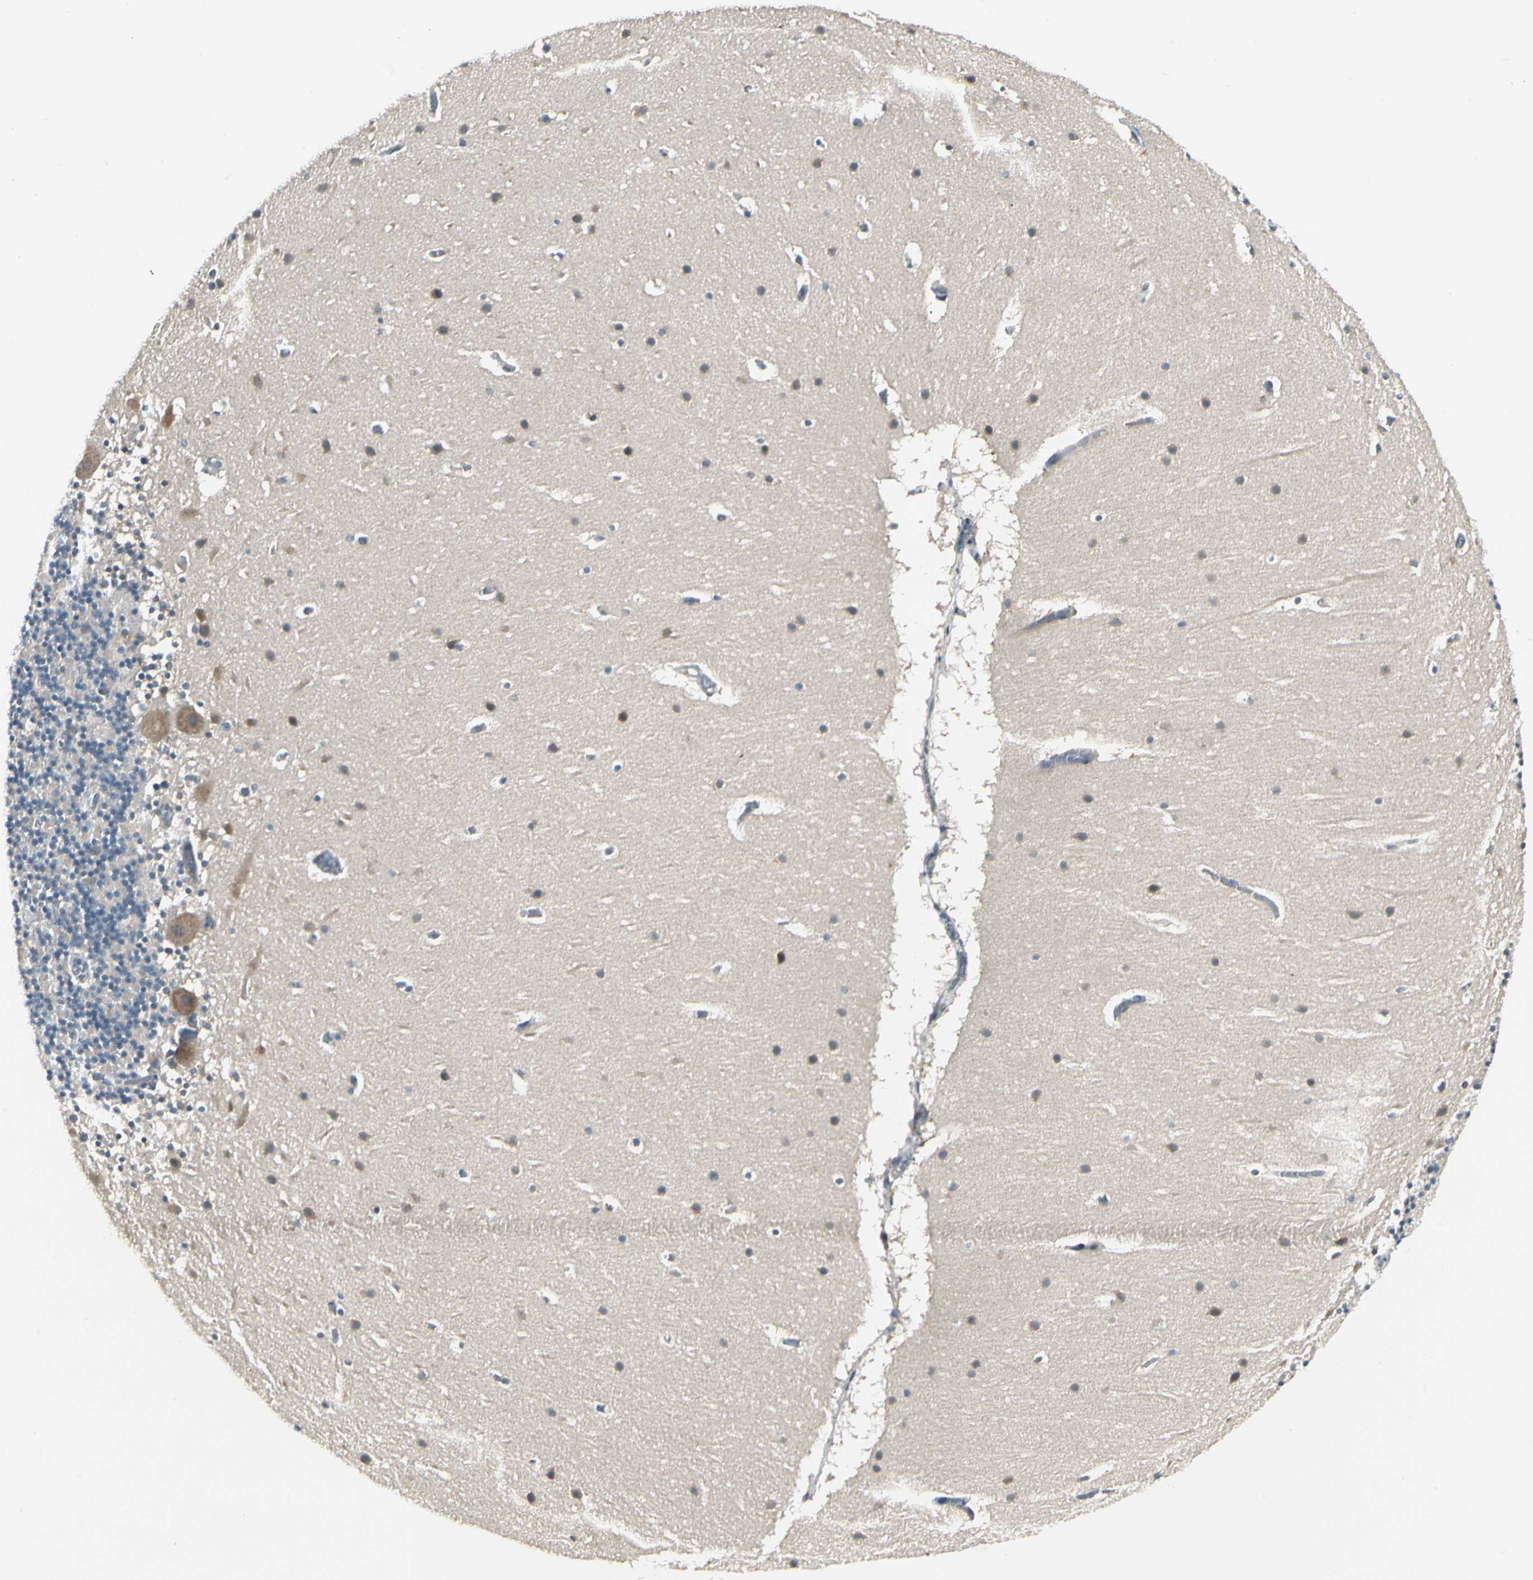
{"staining": {"intensity": "negative", "quantity": "none", "location": "none"}, "tissue": "cerebellum", "cell_type": "Cells in granular layer", "image_type": "normal", "snomed": [{"axis": "morphology", "description": "Normal tissue, NOS"}, {"axis": "topography", "description": "Cerebellum"}], "caption": "High power microscopy micrograph of an IHC photomicrograph of unremarkable cerebellum, revealing no significant expression in cells in granular layer. (Brightfield microscopy of DAB immunohistochemistry at high magnification).", "gene": "BNIP1", "patient": {"sex": "male", "age": 45}}